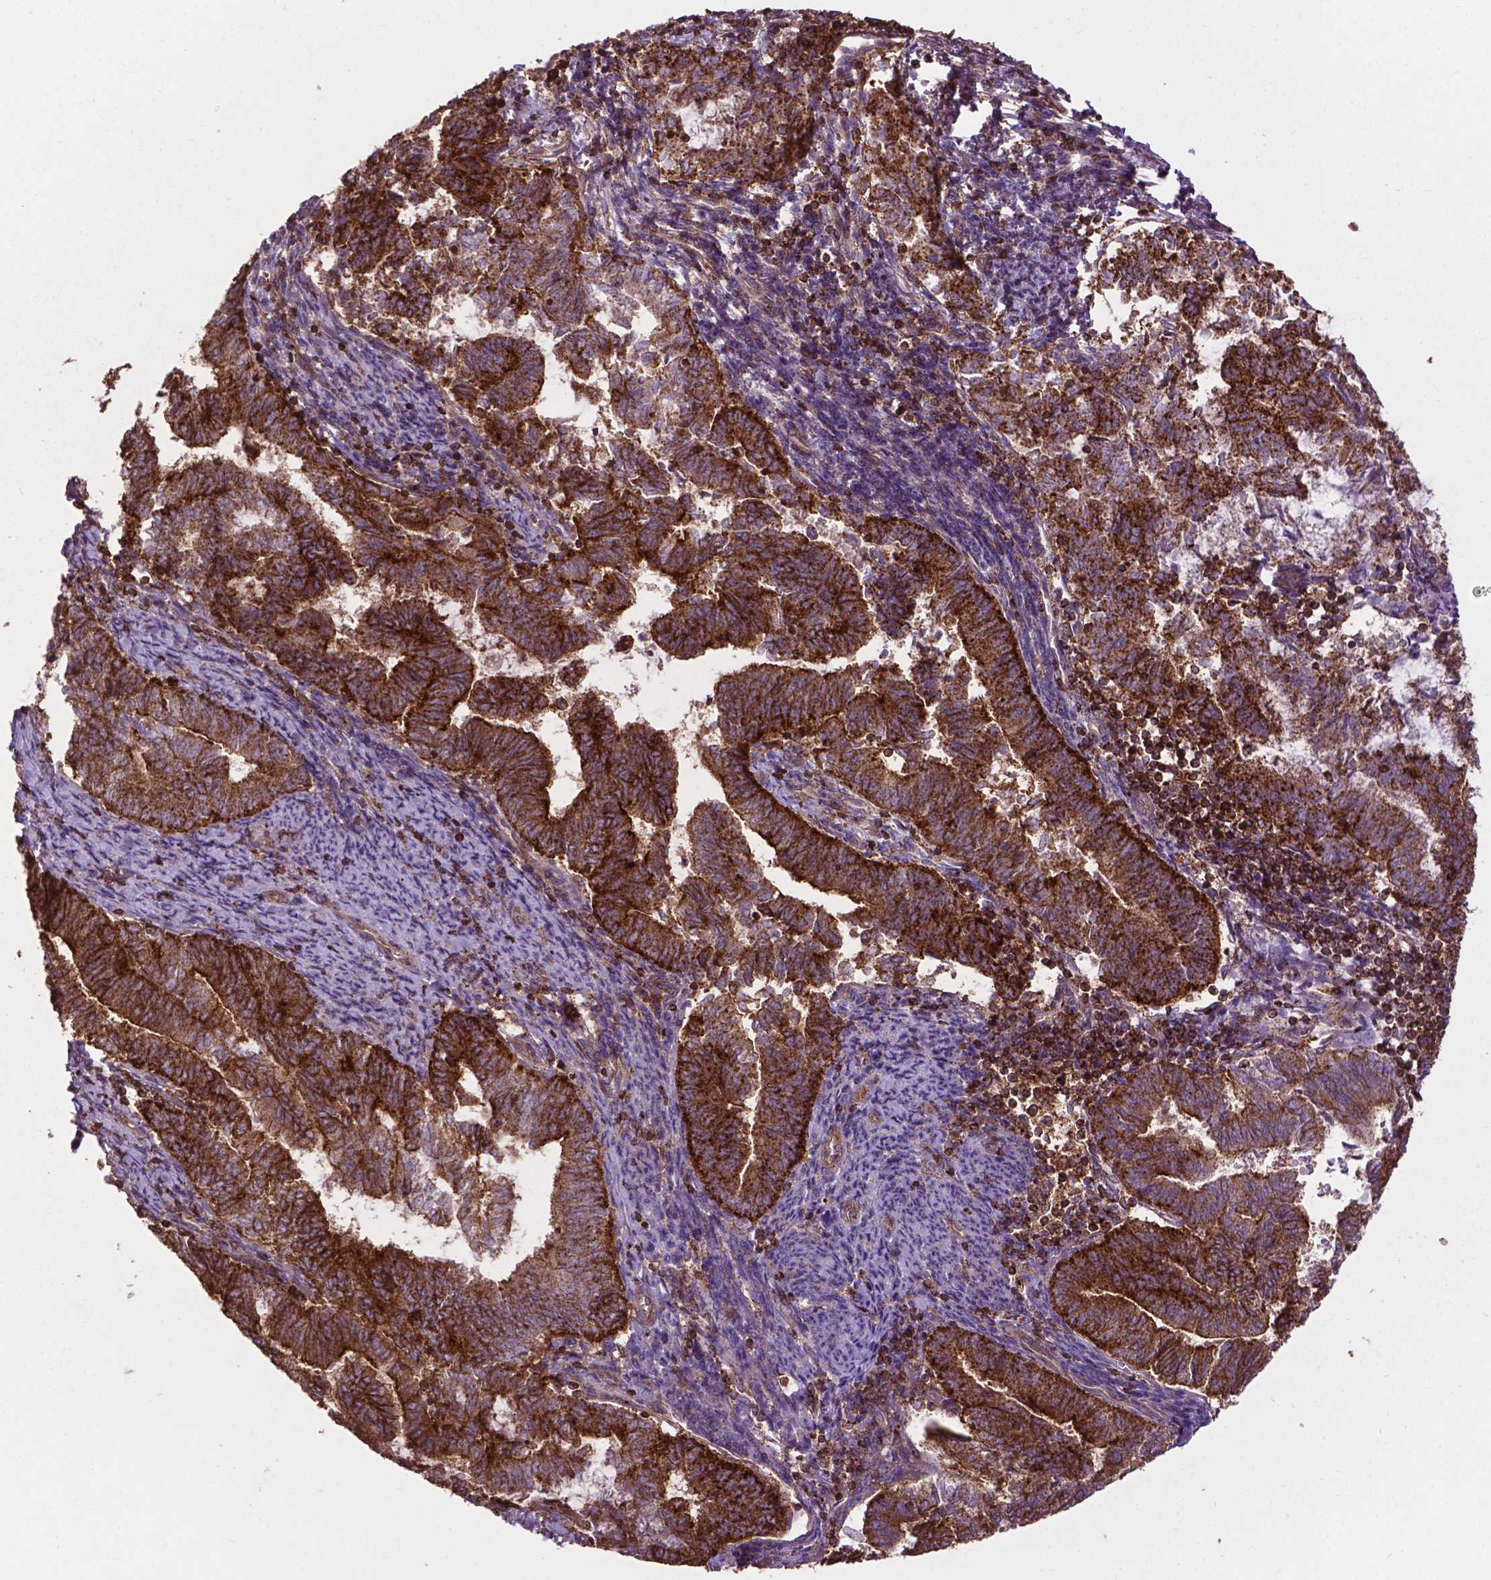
{"staining": {"intensity": "strong", "quantity": ">75%", "location": "cytoplasmic/membranous"}, "tissue": "endometrial cancer", "cell_type": "Tumor cells", "image_type": "cancer", "snomed": [{"axis": "morphology", "description": "Adenocarcinoma, NOS"}, {"axis": "topography", "description": "Endometrium"}], "caption": "This is an image of immunohistochemistry (IHC) staining of endometrial adenocarcinoma, which shows strong staining in the cytoplasmic/membranous of tumor cells.", "gene": "CHMP4A", "patient": {"sex": "female", "age": 65}}